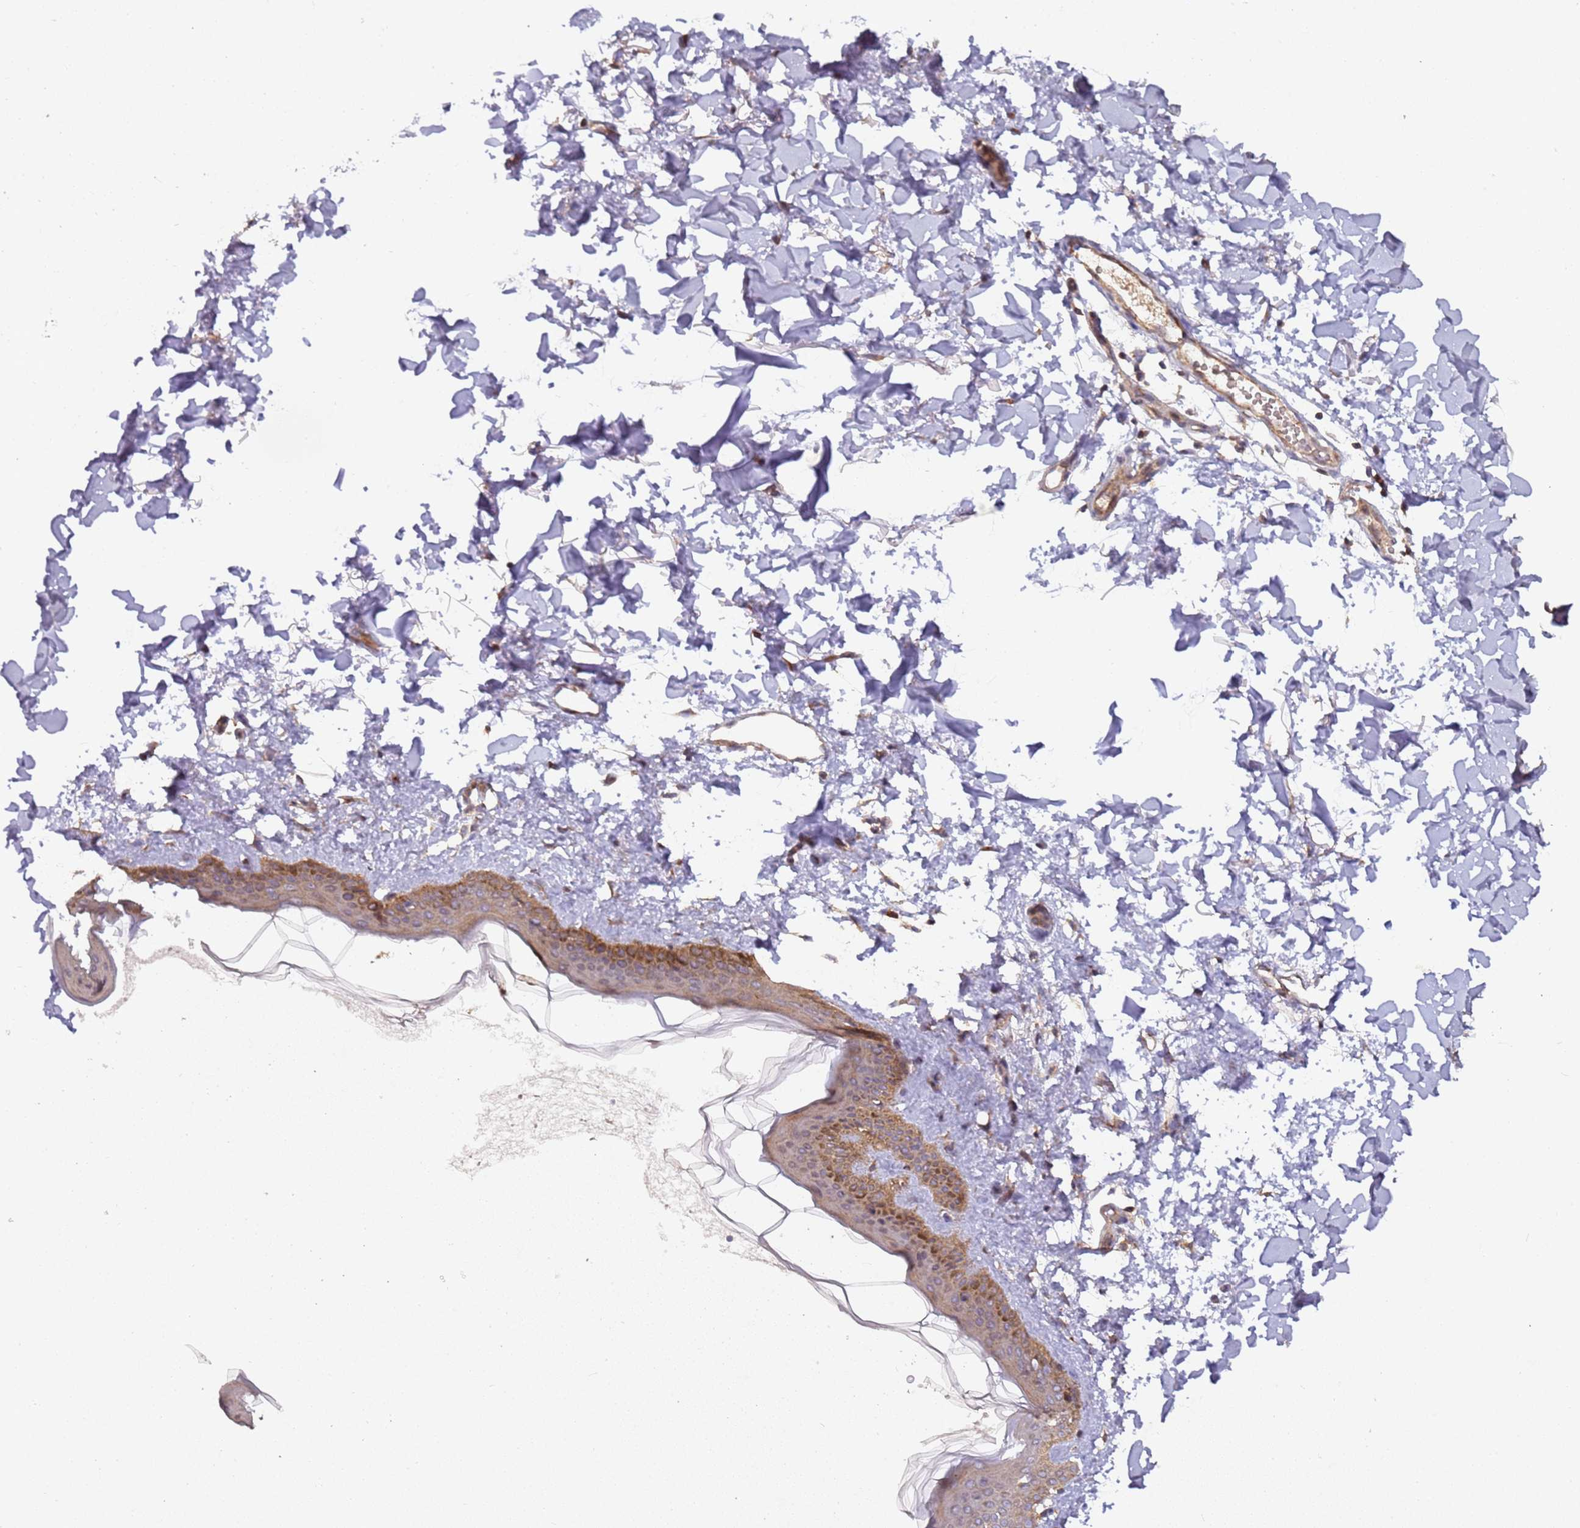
{"staining": {"intensity": "weak", "quantity": ">75%", "location": "cytoplasmic/membranous"}, "tissue": "skin", "cell_type": "Fibroblasts", "image_type": "normal", "snomed": [{"axis": "morphology", "description": "Normal tissue, NOS"}, {"axis": "topography", "description": "Skin"}], "caption": "Protein analysis of benign skin shows weak cytoplasmic/membranous positivity in about >75% of fibroblasts. The staining was performed using DAB to visualize the protein expression in brown, while the nuclei were stained in blue with hematoxylin (Magnification: 20x).", "gene": "KANSL1L", "patient": {"sex": "female", "age": 58}}